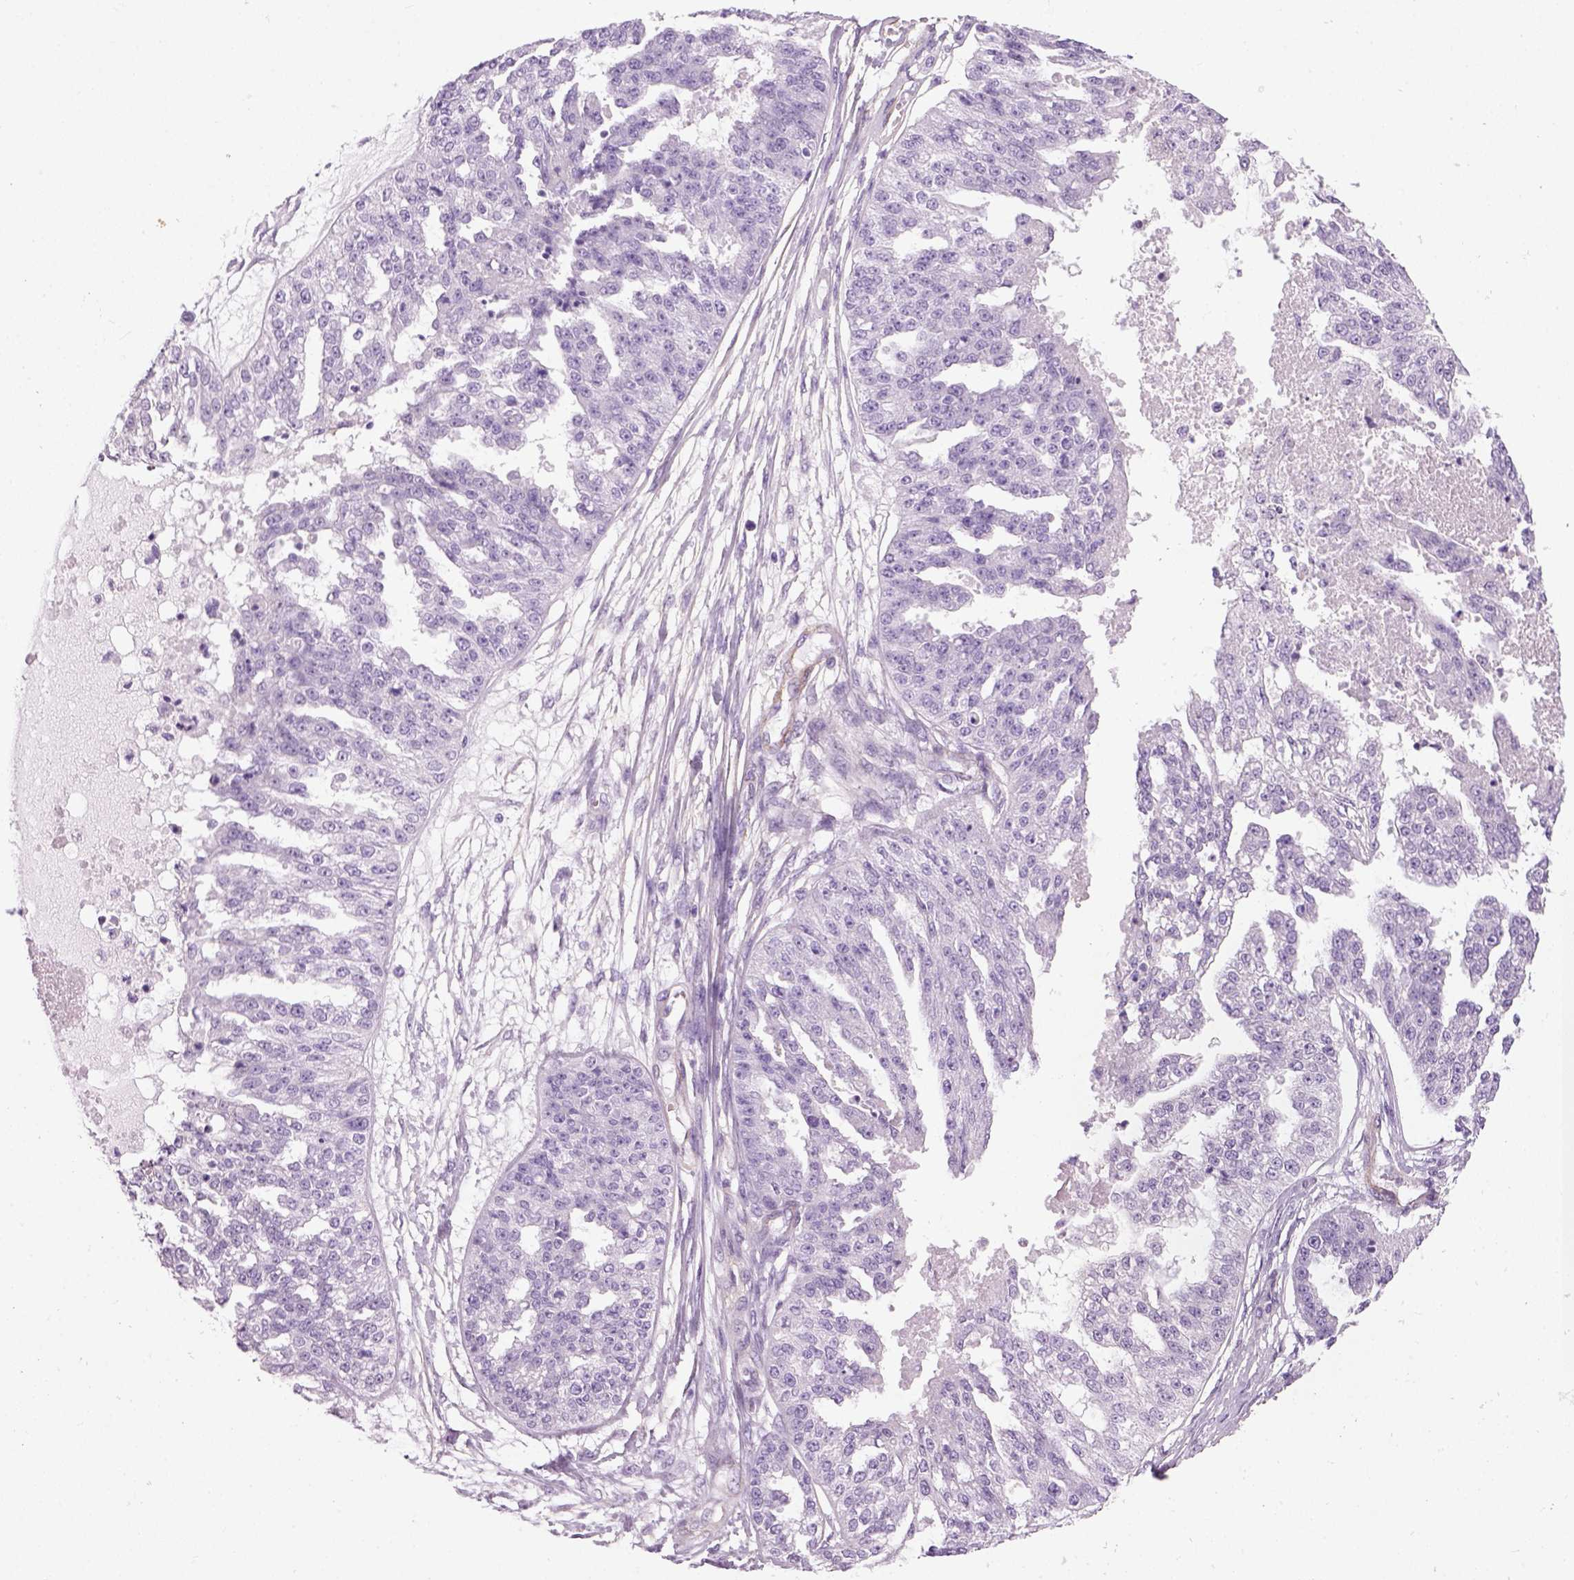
{"staining": {"intensity": "negative", "quantity": "none", "location": "none"}, "tissue": "ovarian cancer", "cell_type": "Tumor cells", "image_type": "cancer", "snomed": [{"axis": "morphology", "description": "Cystadenocarcinoma, serous, NOS"}, {"axis": "topography", "description": "Ovary"}], "caption": "Immunohistochemical staining of human ovarian cancer (serous cystadenocarcinoma) exhibits no significant expression in tumor cells.", "gene": "FAM161A", "patient": {"sex": "female", "age": 58}}